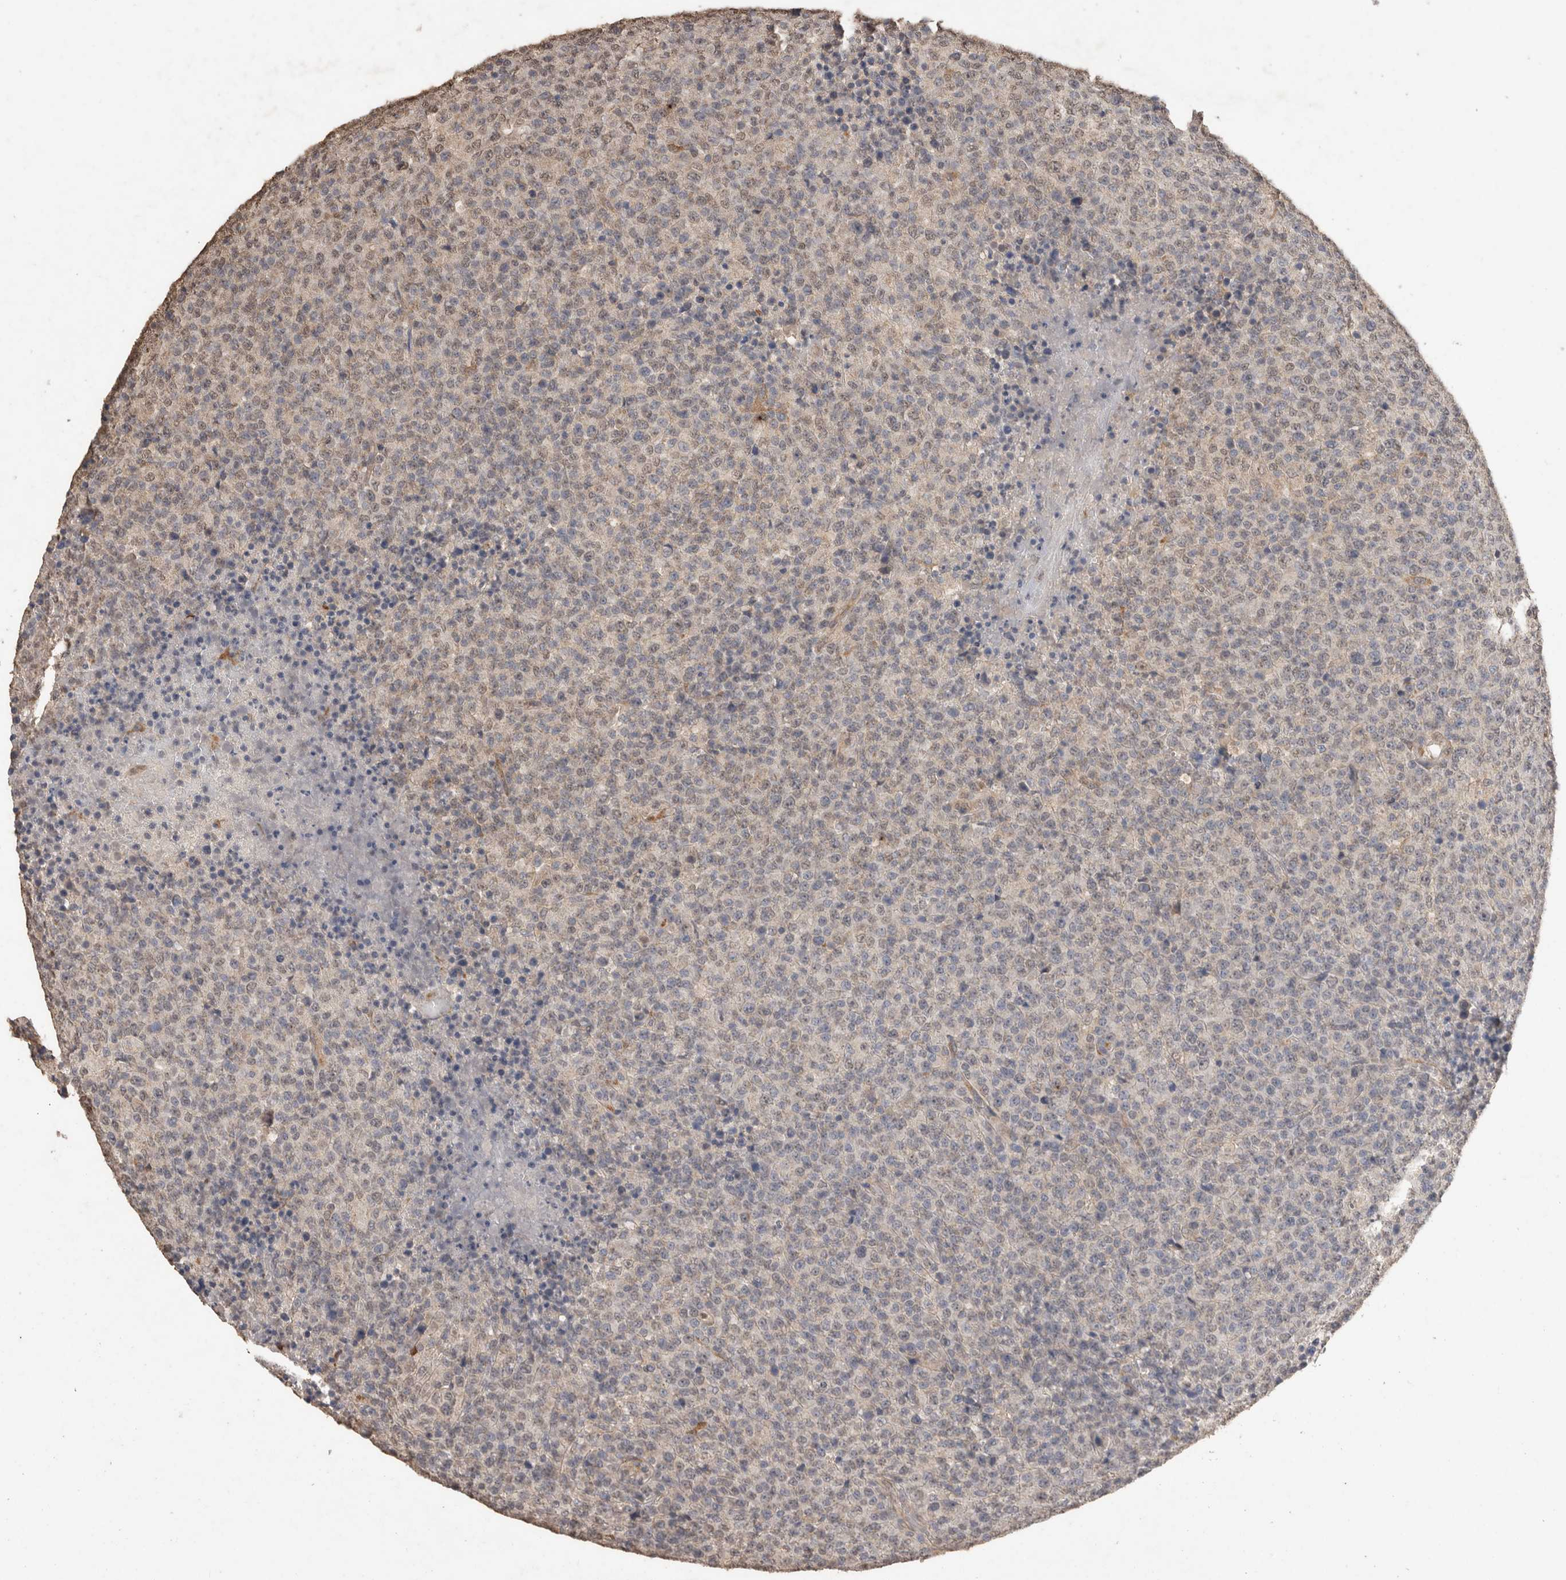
{"staining": {"intensity": "negative", "quantity": "none", "location": "none"}, "tissue": "lymphoma", "cell_type": "Tumor cells", "image_type": "cancer", "snomed": [{"axis": "morphology", "description": "Malignant lymphoma, non-Hodgkin's type, High grade"}, {"axis": "topography", "description": "Lymph node"}], "caption": "This is a photomicrograph of immunohistochemistry staining of high-grade malignant lymphoma, non-Hodgkin's type, which shows no positivity in tumor cells. The staining is performed using DAB (3,3'-diaminobenzidine) brown chromogen with nuclei counter-stained in using hematoxylin.", "gene": "C1QTNF5", "patient": {"sex": "male", "age": 13}}